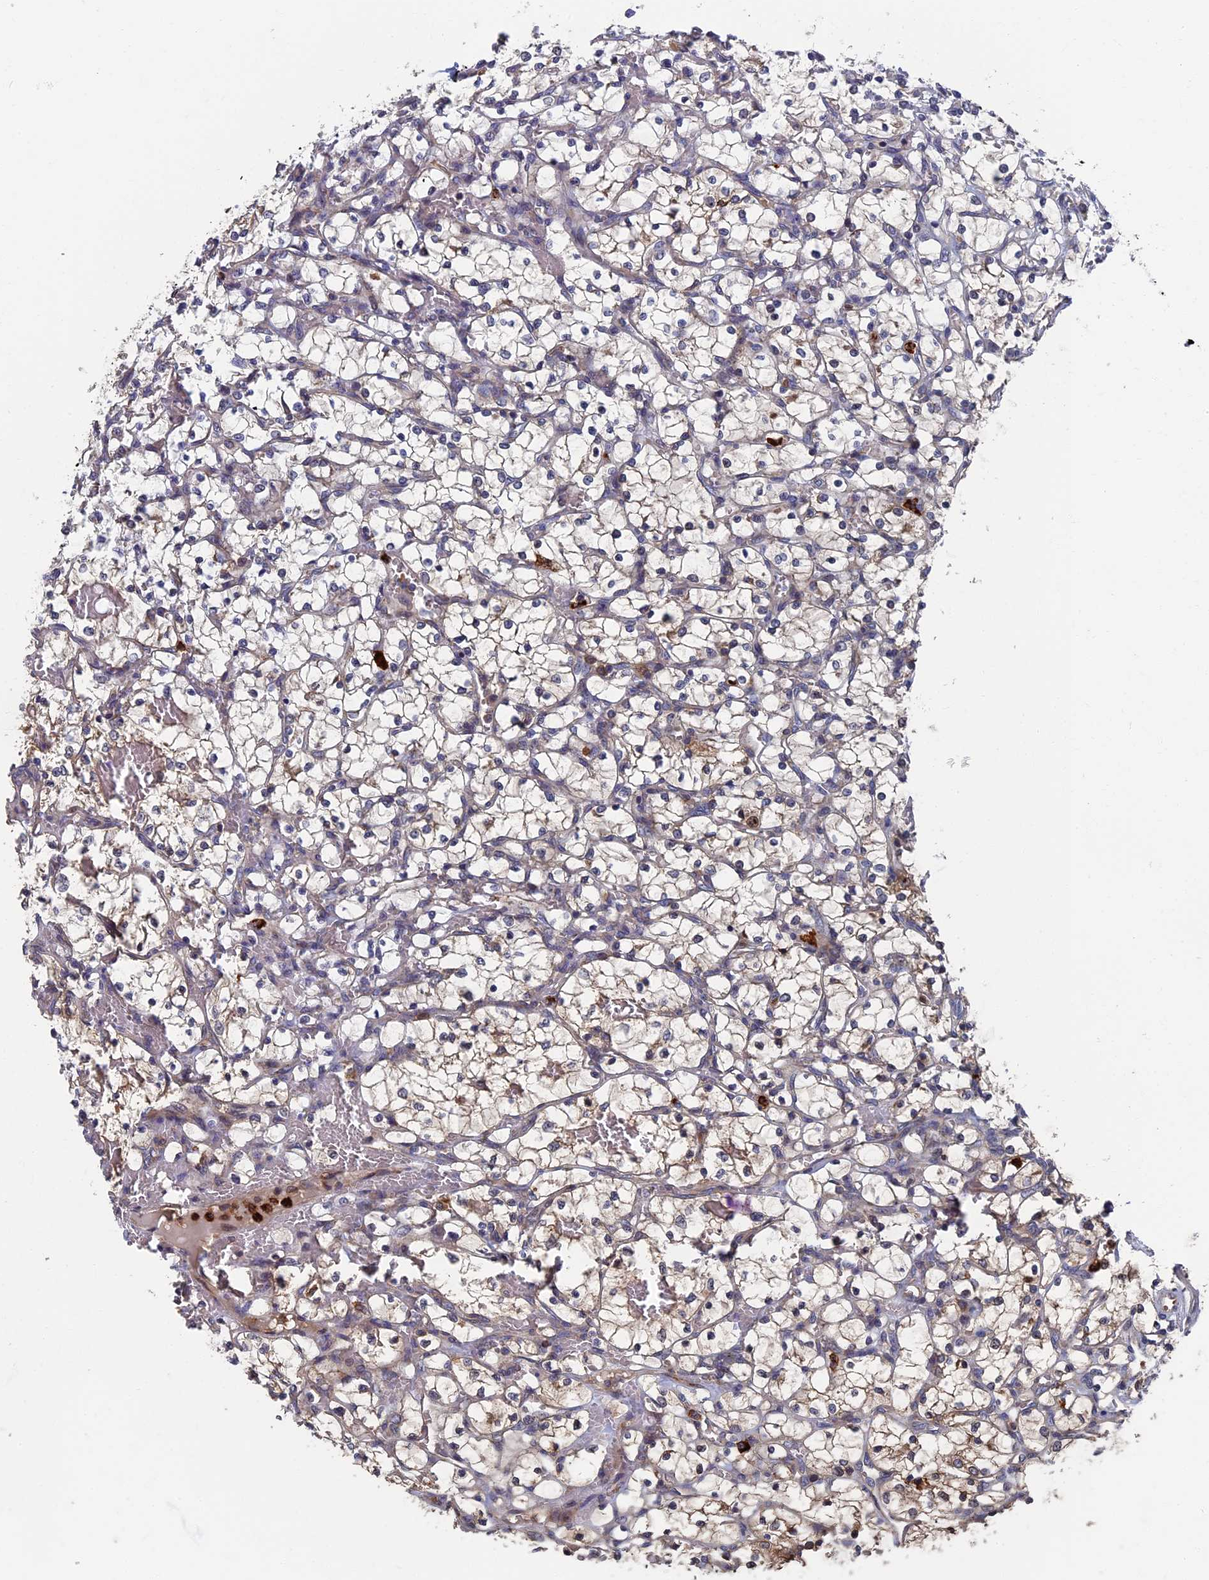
{"staining": {"intensity": "weak", "quantity": "25%-75%", "location": "cytoplasmic/membranous"}, "tissue": "renal cancer", "cell_type": "Tumor cells", "image_type": "cancer", "snomed": [{"axis": "morphology", "description": "Adenocarcinoma, NOS"}, {"axis": "topography", "description": "Kidney"}], "caption": "DAB (3,3'-diaminobenzidine) immunohistochemical staining of human adenocarcinoma (renal) displays weak cytoplasmic/membranous protein positivity in about 25%-75% of tumor cells.", "gene": "TNK2", "patient": {"sex": "female", "age": 69}}